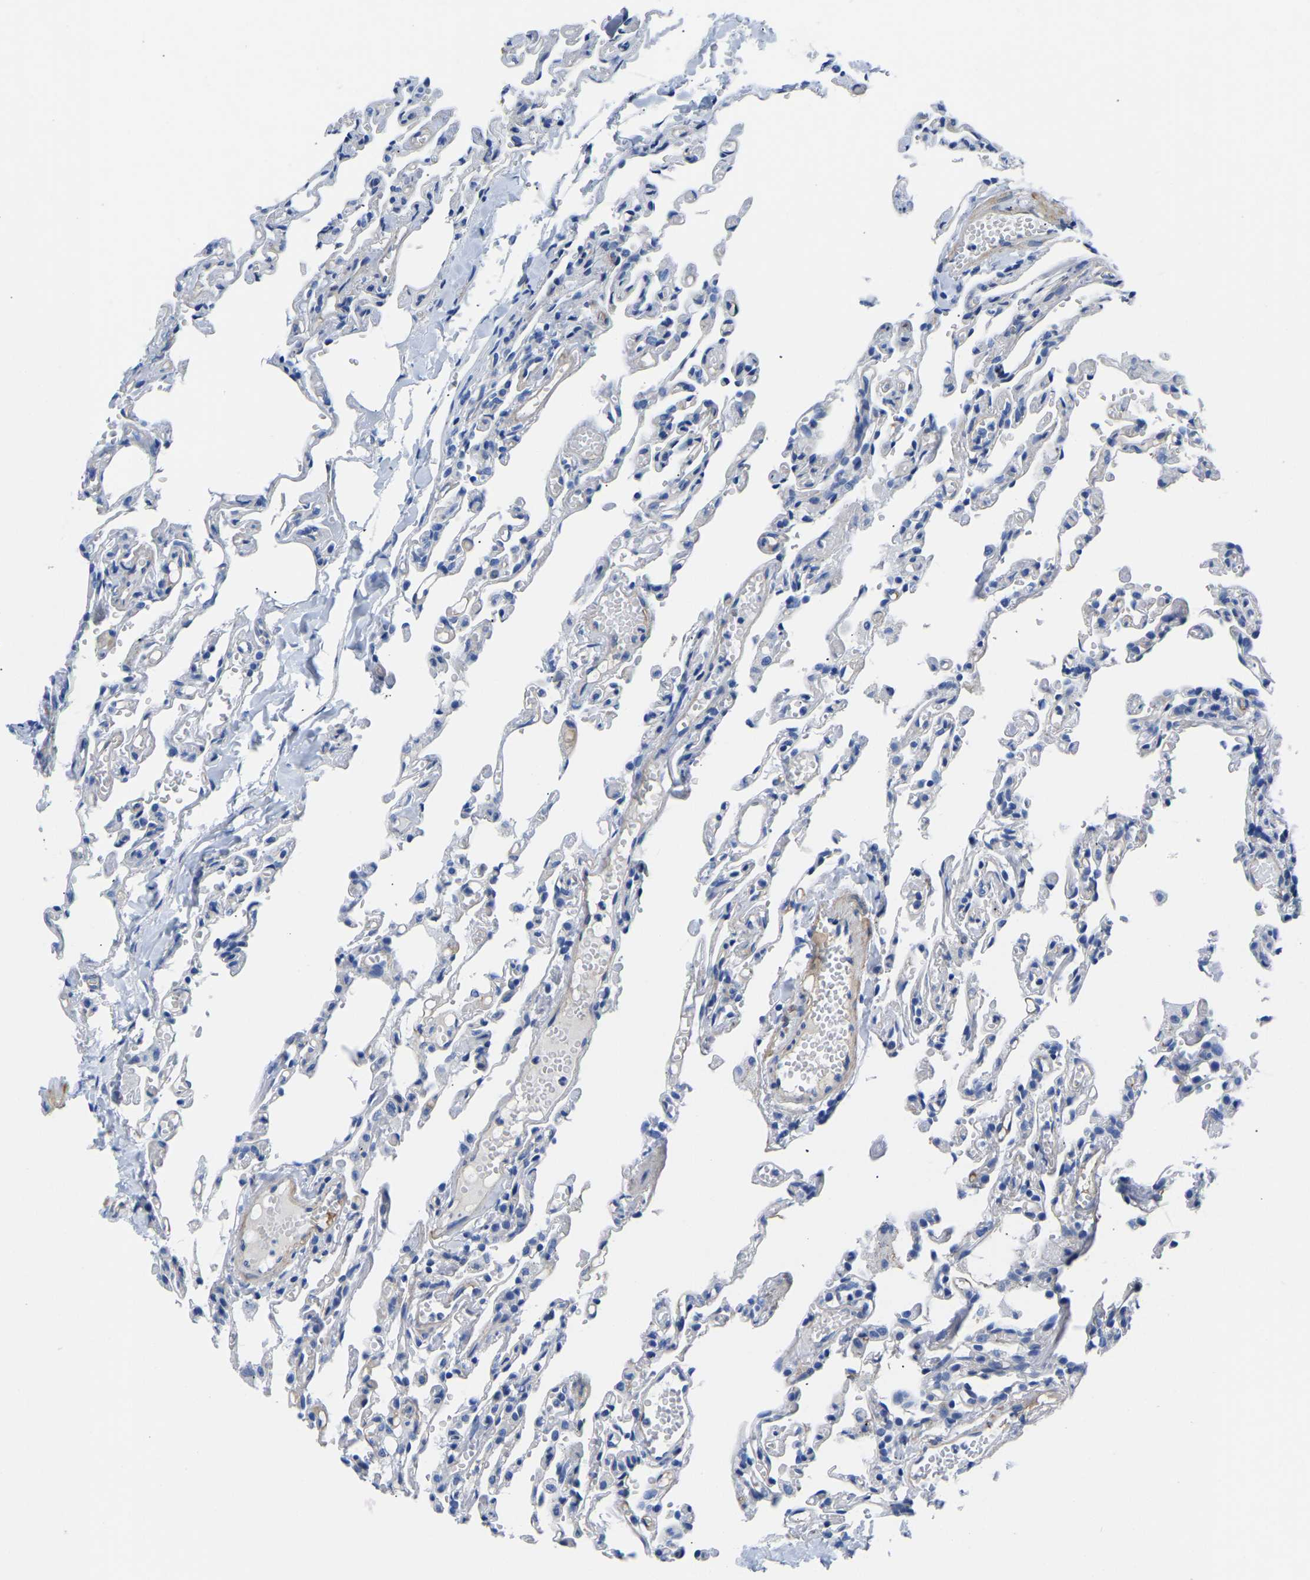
{"staining": {"intensity": "negative", "quantity": "none", "location": "none"}, "tissue": "lung", "cell_type": "Alveolar cells", "image_type": "normal", "snomed": [{"axis": "morphology", "description": "Normal tissue, NOS"}, {"axis": "topography", "description": "Lung"}], "caption": "A high-resolution micrograph shows immunohistochemistry (IHC) staining of unremarkable lung, which reveals no significant expression in alveolar cells.", "gene": "UPK3A", "patient": {"sex": "male", "age": 21}}